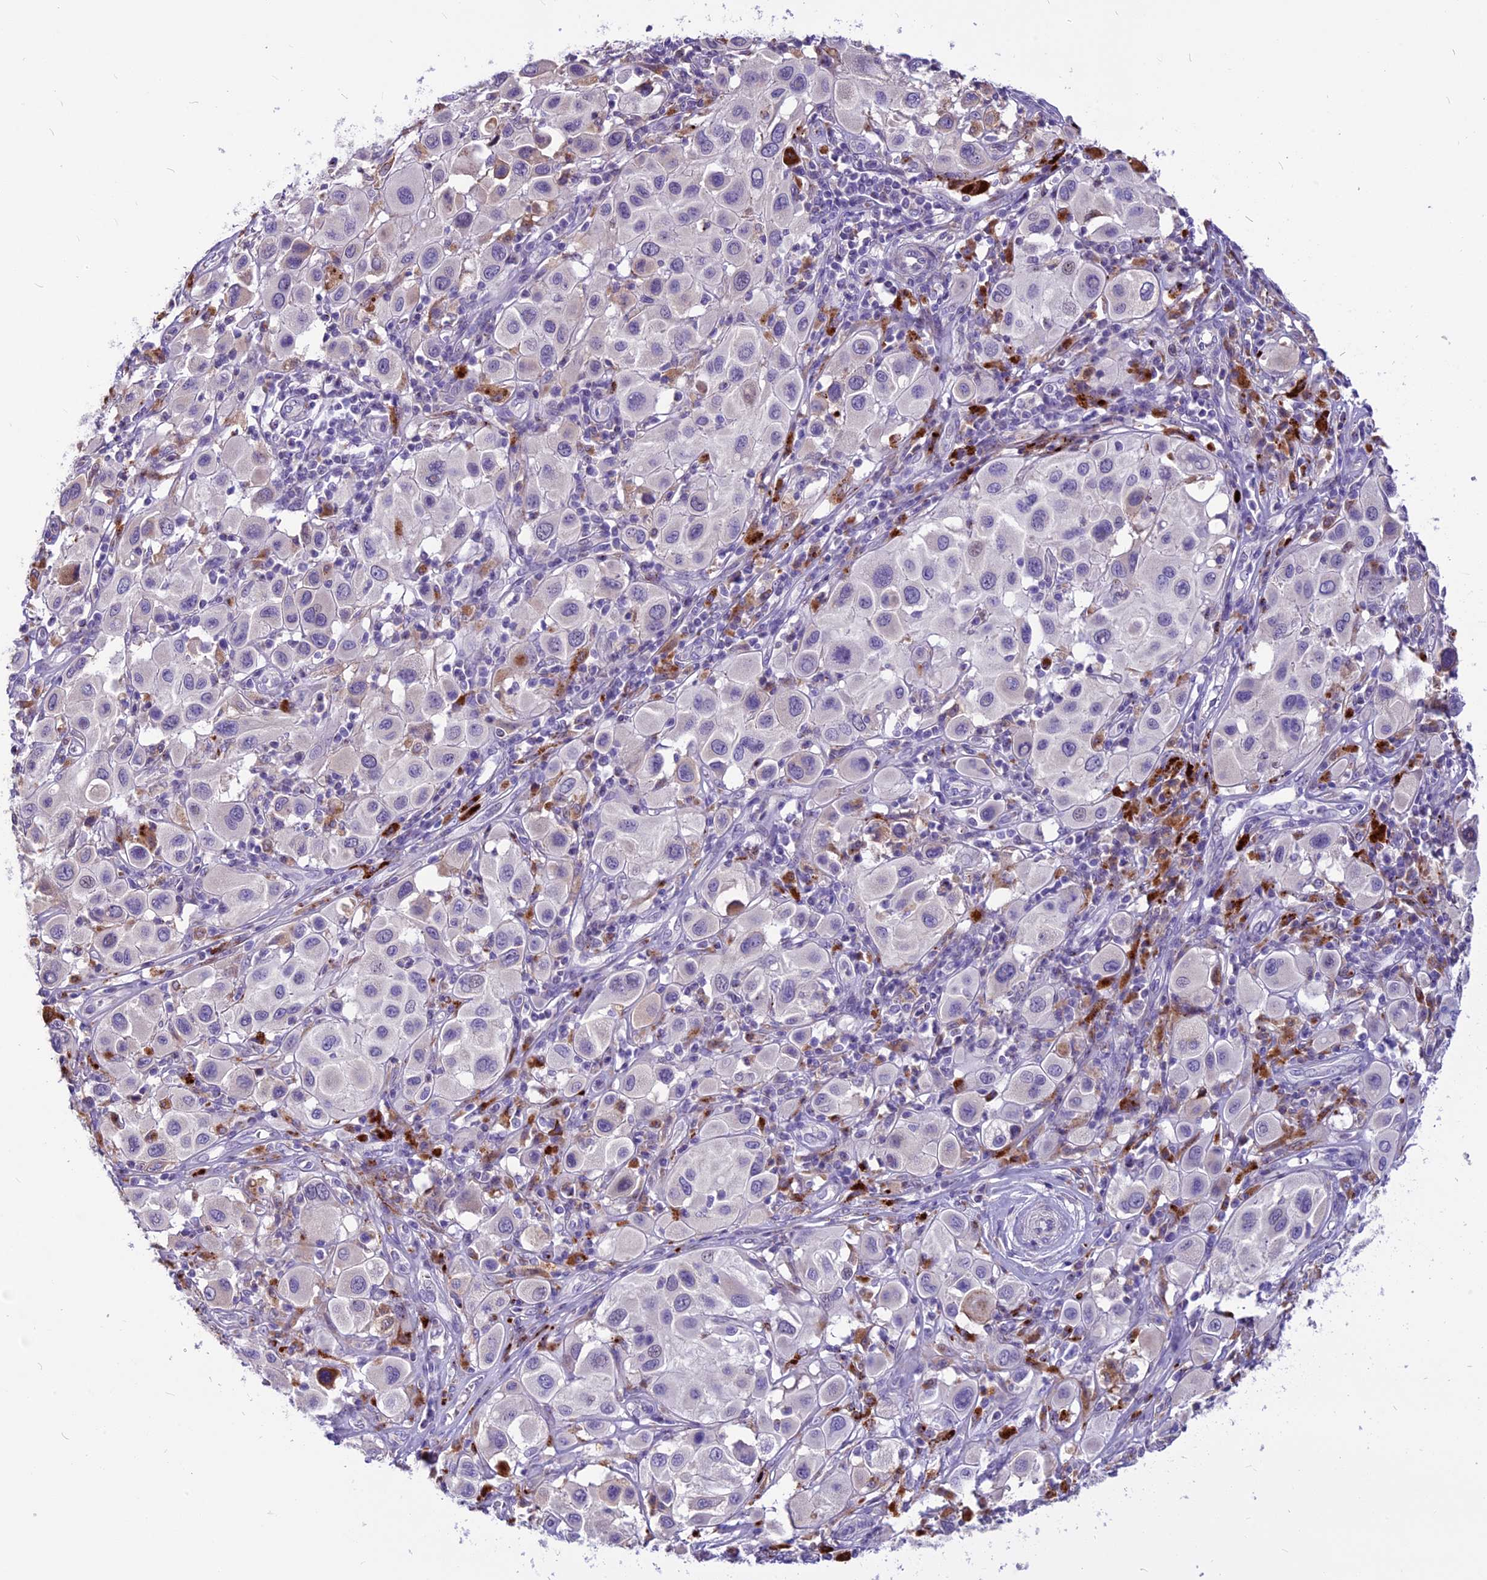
{"staining": {"intensity": "negative", "quantity": "none", "location": "none"}, "tissue": "melanoma", "cell_type": "Tumor cells", "image_type": "cancer", "snomed": [{"axis": "morphology", "description": "Malignant melanoma, Metastatic site"}, {"axis": "topography", "description": "Skin"}], "caption": "Tumor cells show no significant staining in malignant melanoma (metastatic site).", "gene": "THRSP", "patient": {"sex": "male", "age": 41}}